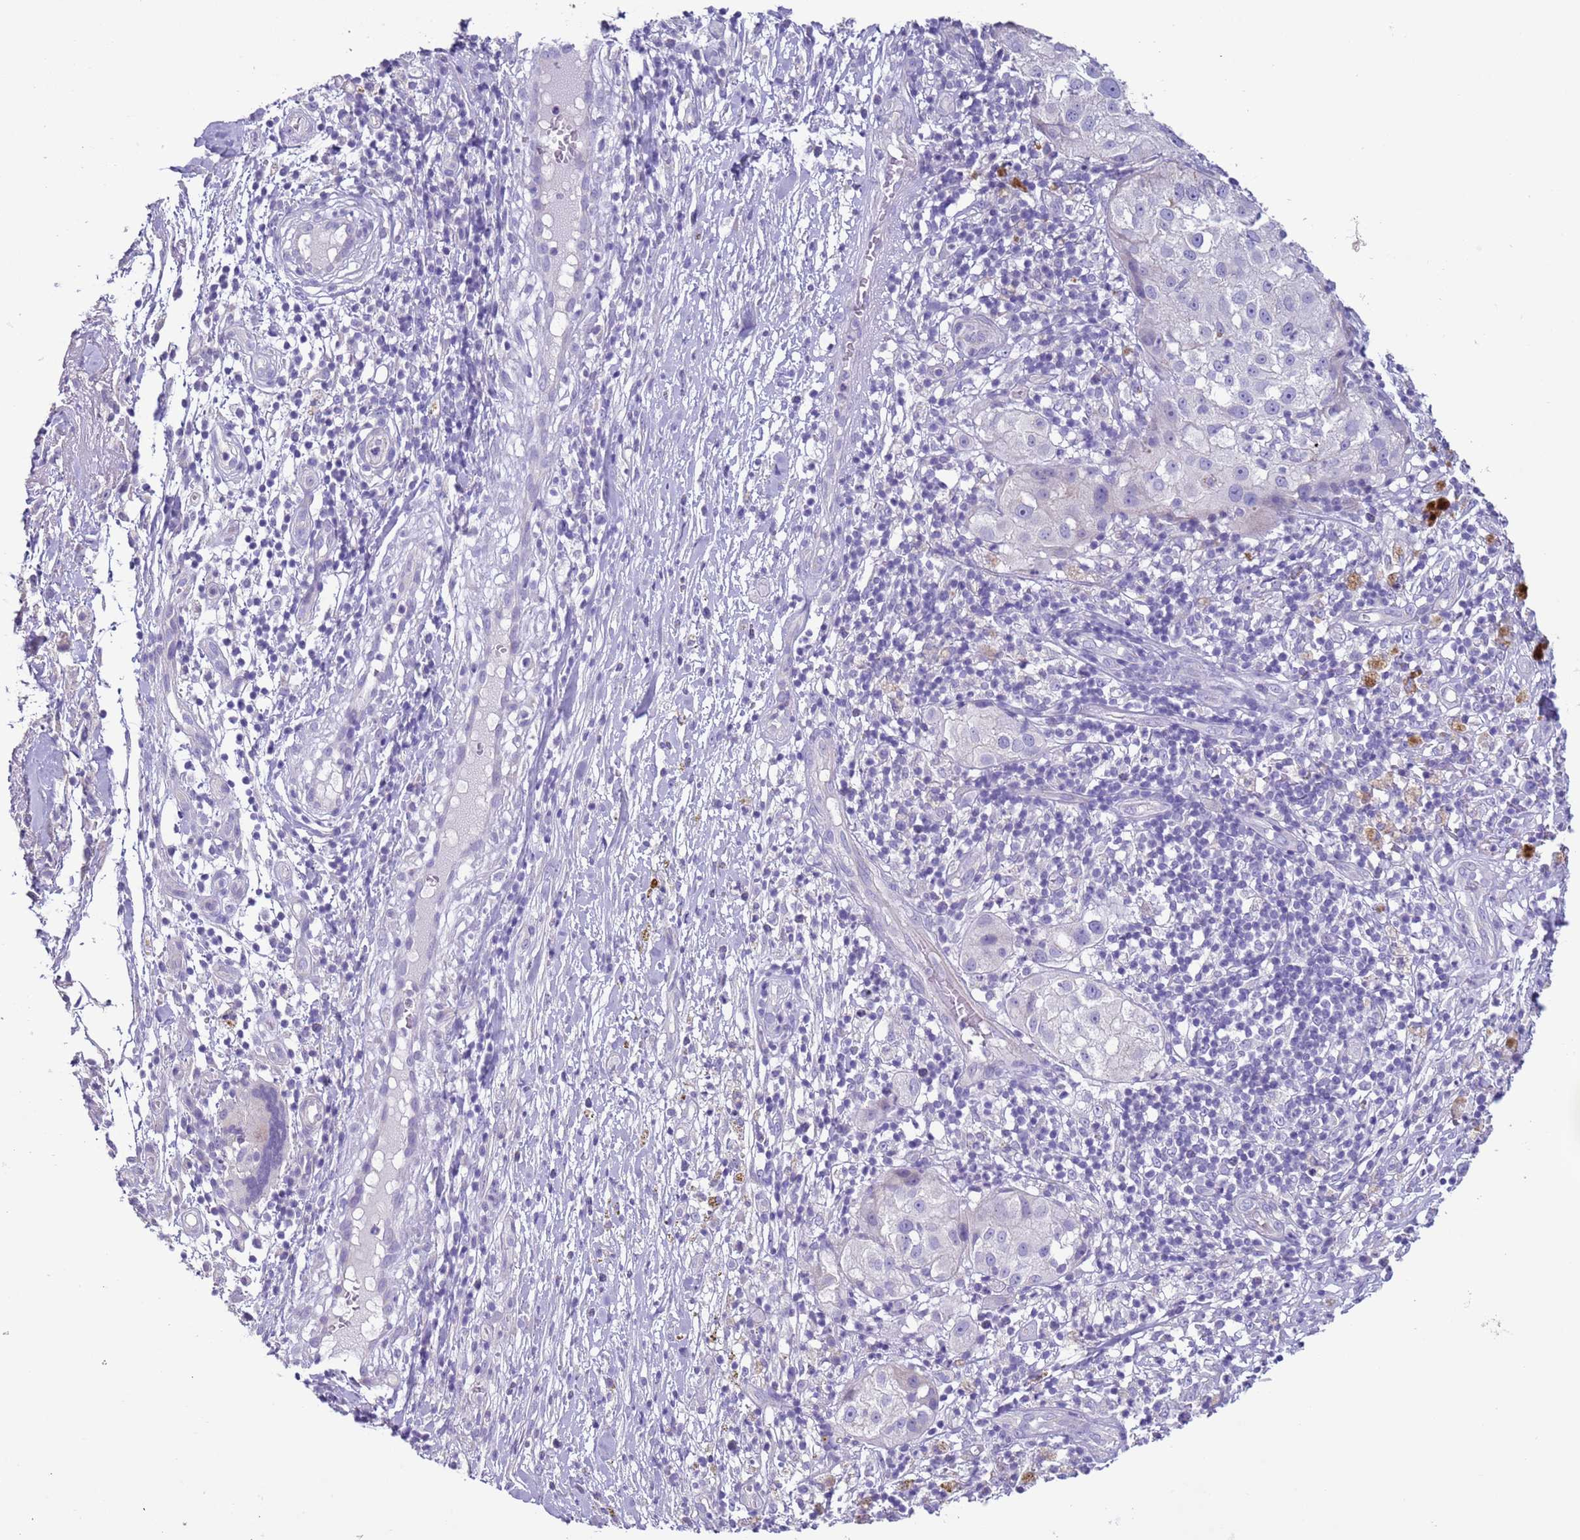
{"staining": {"intensity": "negative", "quantity": "none", "location": "none"}, "tissue": "melanoma", "cell_type": "Tumor cells", "image_type": "cancer", "snomed": [{"axis": "morphology", "description": "Normal morphology"}, {"axis": "morphology", "description": "Malignant melanoma, NOS"}, {"axis": "topography", "description": "Skin"}], "caption": "Immunohistochemistry (IHC) of human malignant melanoma displays no positivity in tumor cells.", "gene": "NPAP1", "patient": {"sex": "female", "age": 72}}